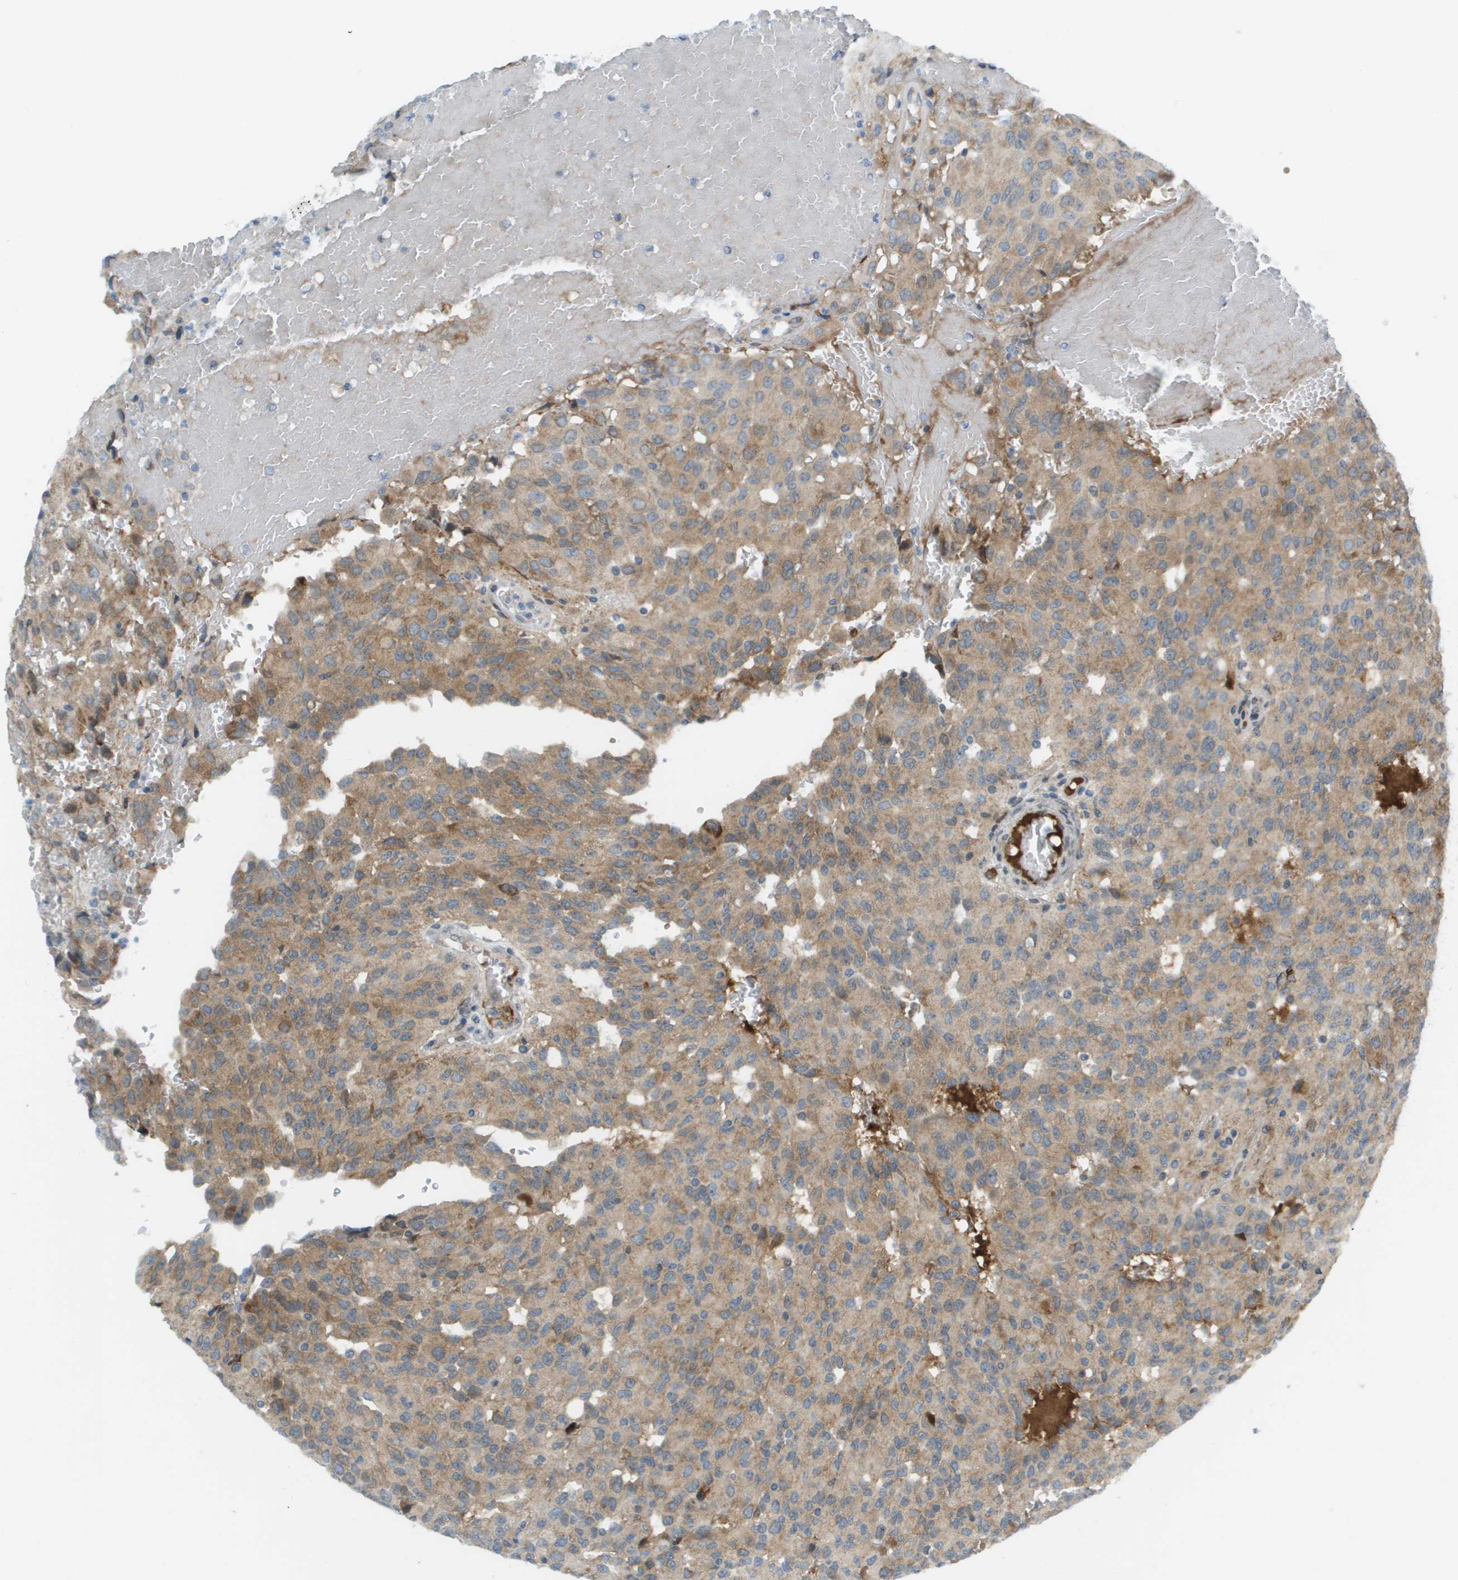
{"staining": {"intensity": "moderate", "quantity": ">75%", "location": "cytoplasmic/membranous"}, "tissue": "glioma", "cell_type": "Tumor cells", "image_type": "cancer", "snomed": [{"axis": "morphology", "description": "Glioma, malignant, High grade"}, {"axis": "topography", "description": "Brain"}], "caption": "Glioma stained with a protein marker reveals moderate staining in tumor cells.", "gene": "CACNB4", "patient": {"sex": "male", "age": 32}}